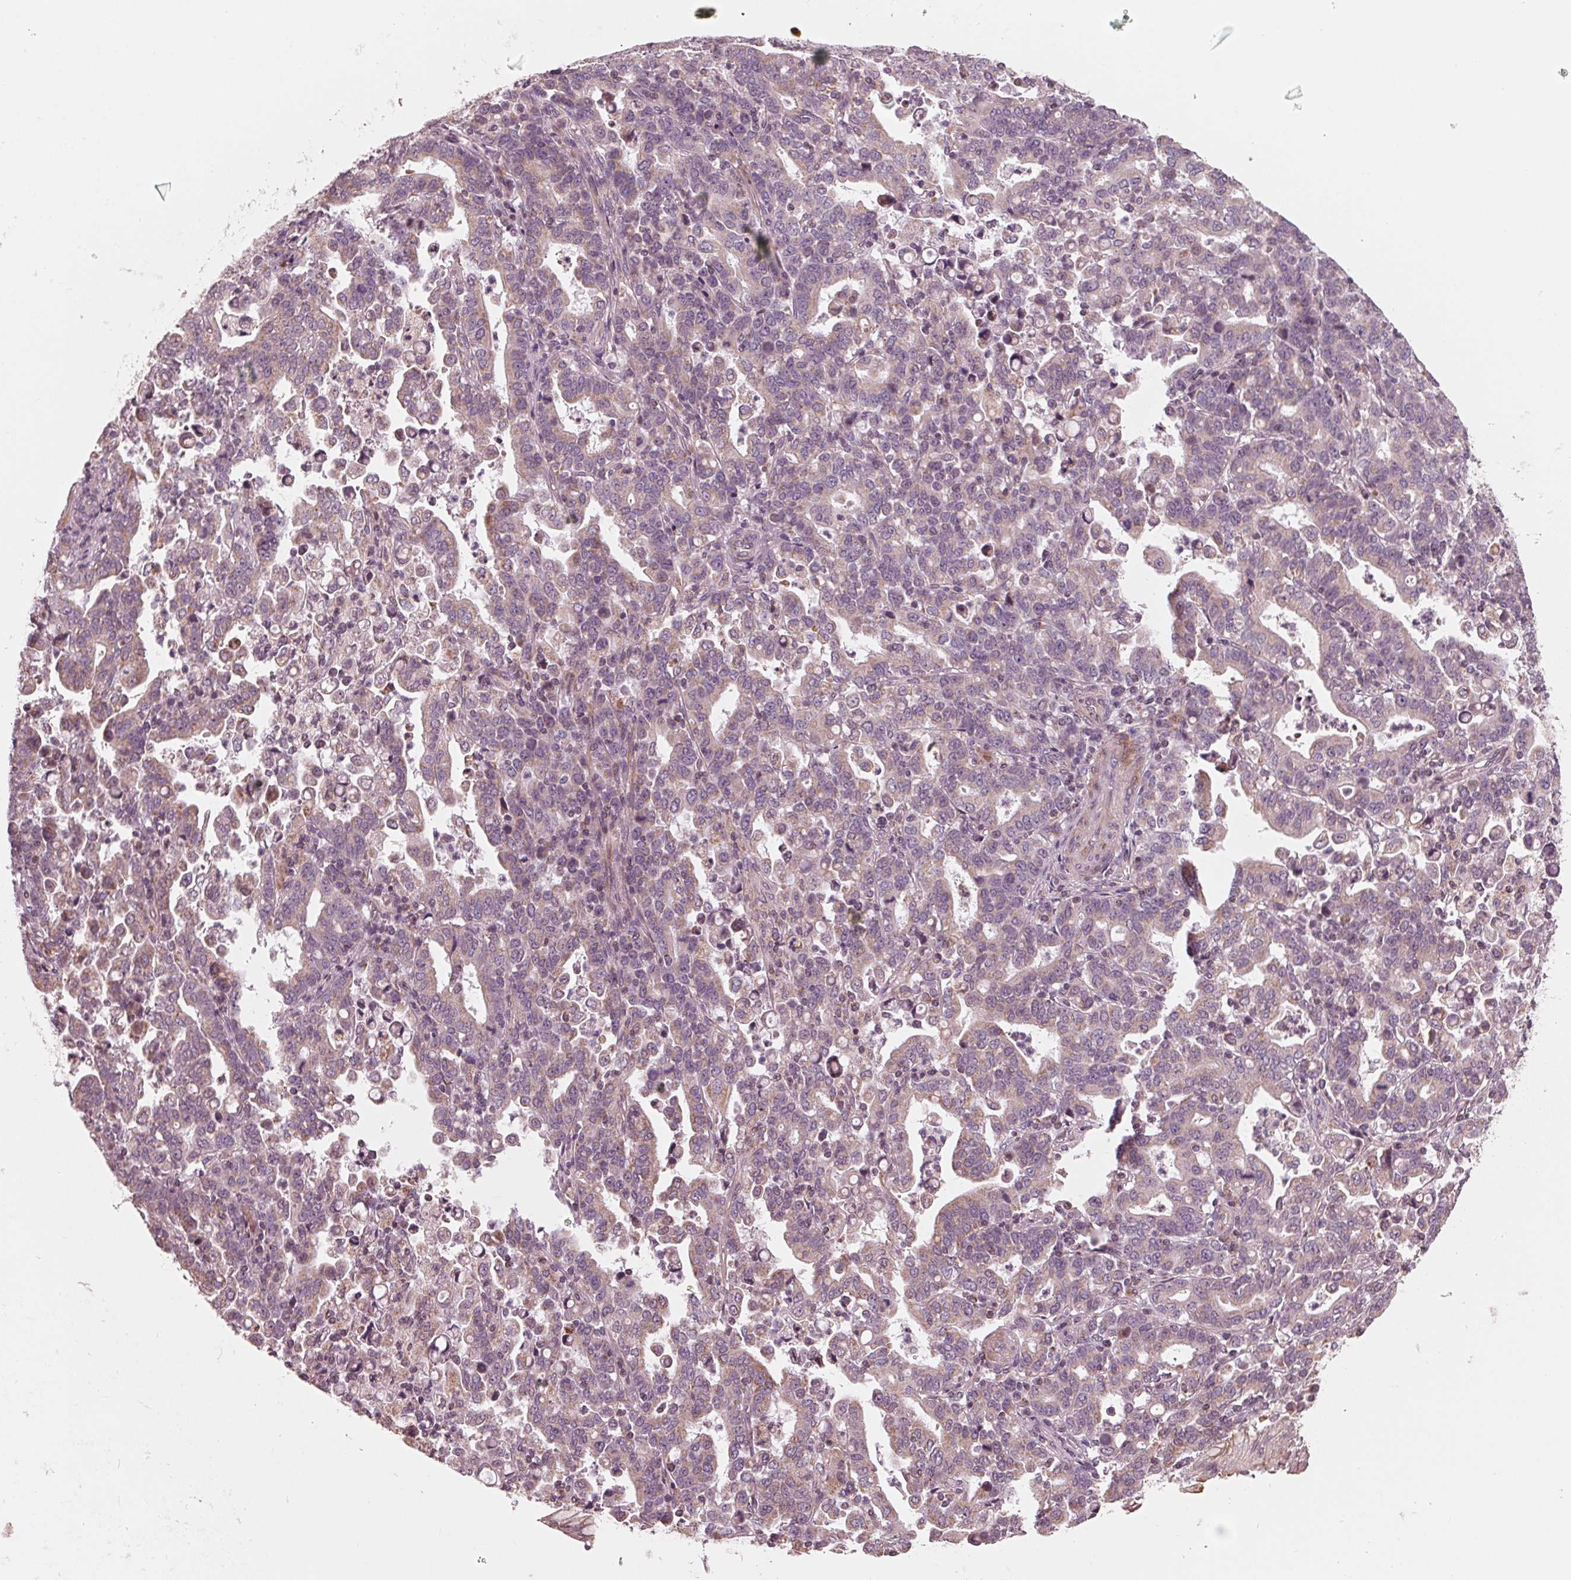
{"staining": {"intensity": "weak", "quantity": "25%-75%", "location": "cytoplasmic/membranous"}, "tissue": "stomach cancer", "cell_type": "Tumor cells", "image_type": "cancer", "snomed": [{"axis": "morphology", "description": "Adenocarcinoma, NOS"}, {"axis": "topography", "description": "Stomach"}], "caption": "A brown stain highlights weak cytoplasmic/membranous staining of a protein in human adenocarcinoma (stomach) tumor cells.", "gene": "DCAF4L2", "patient": {"sex": "male", "age": 82}}